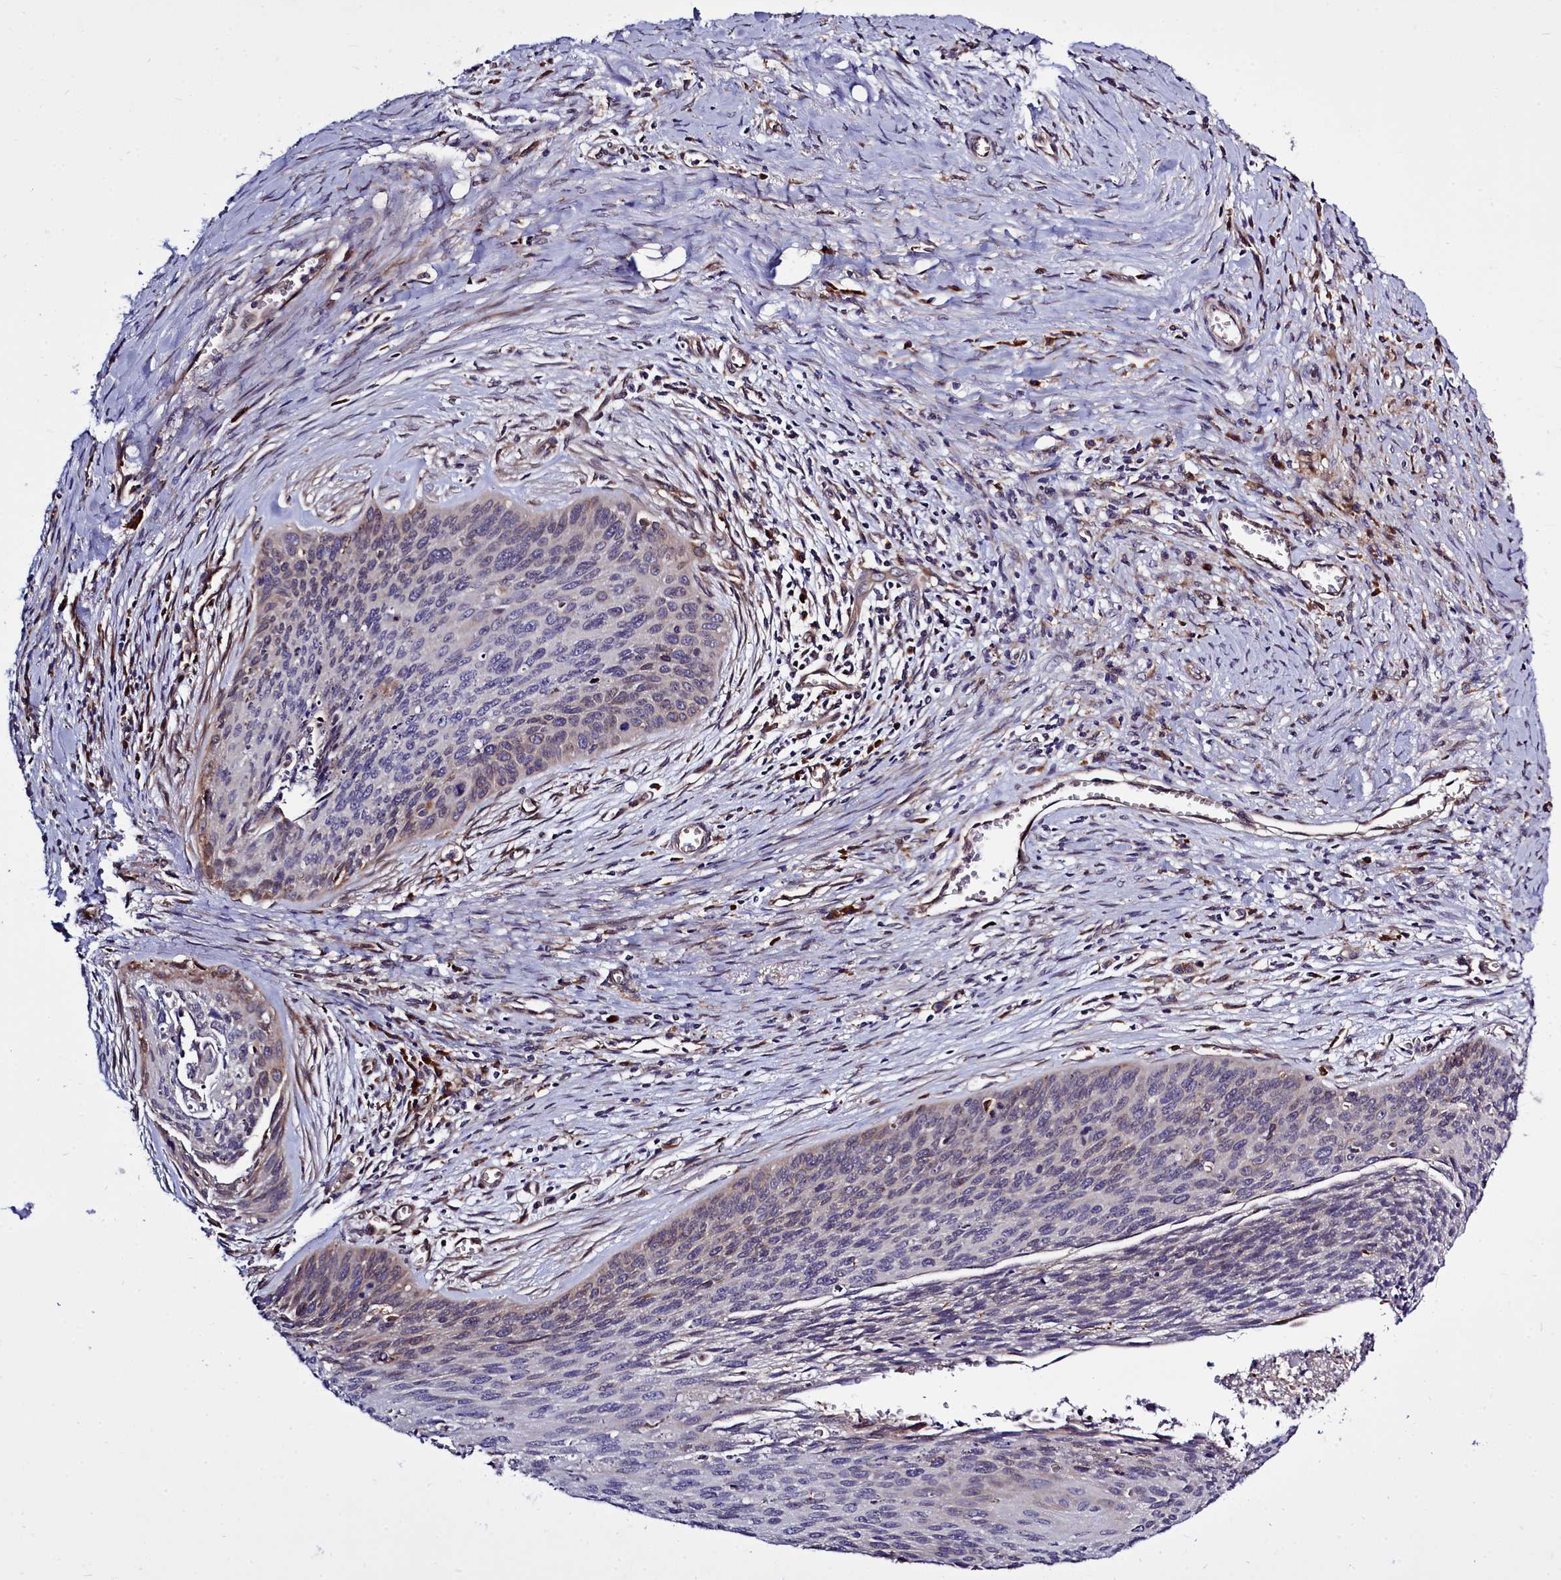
{"staining": {"intensity": "negative", "quantity": "none", "location": "none"}, "tissue": "cervical cancer", "cell_type": "Tumor cells", "image_type": "cancer", "snomed": [{"axis": "morphology", "description": "Squamous cell carcinoma, NOS"}, {"axis": "topography", "description": "Cervix"}], "caption": "Human cervical squamous cell carcinoma stained for a protein using immunohistochemistry exhibits no staining in tumor cells.", "gene": "RAPGEF4", "patient": {"sex": "female", "age": 55}}